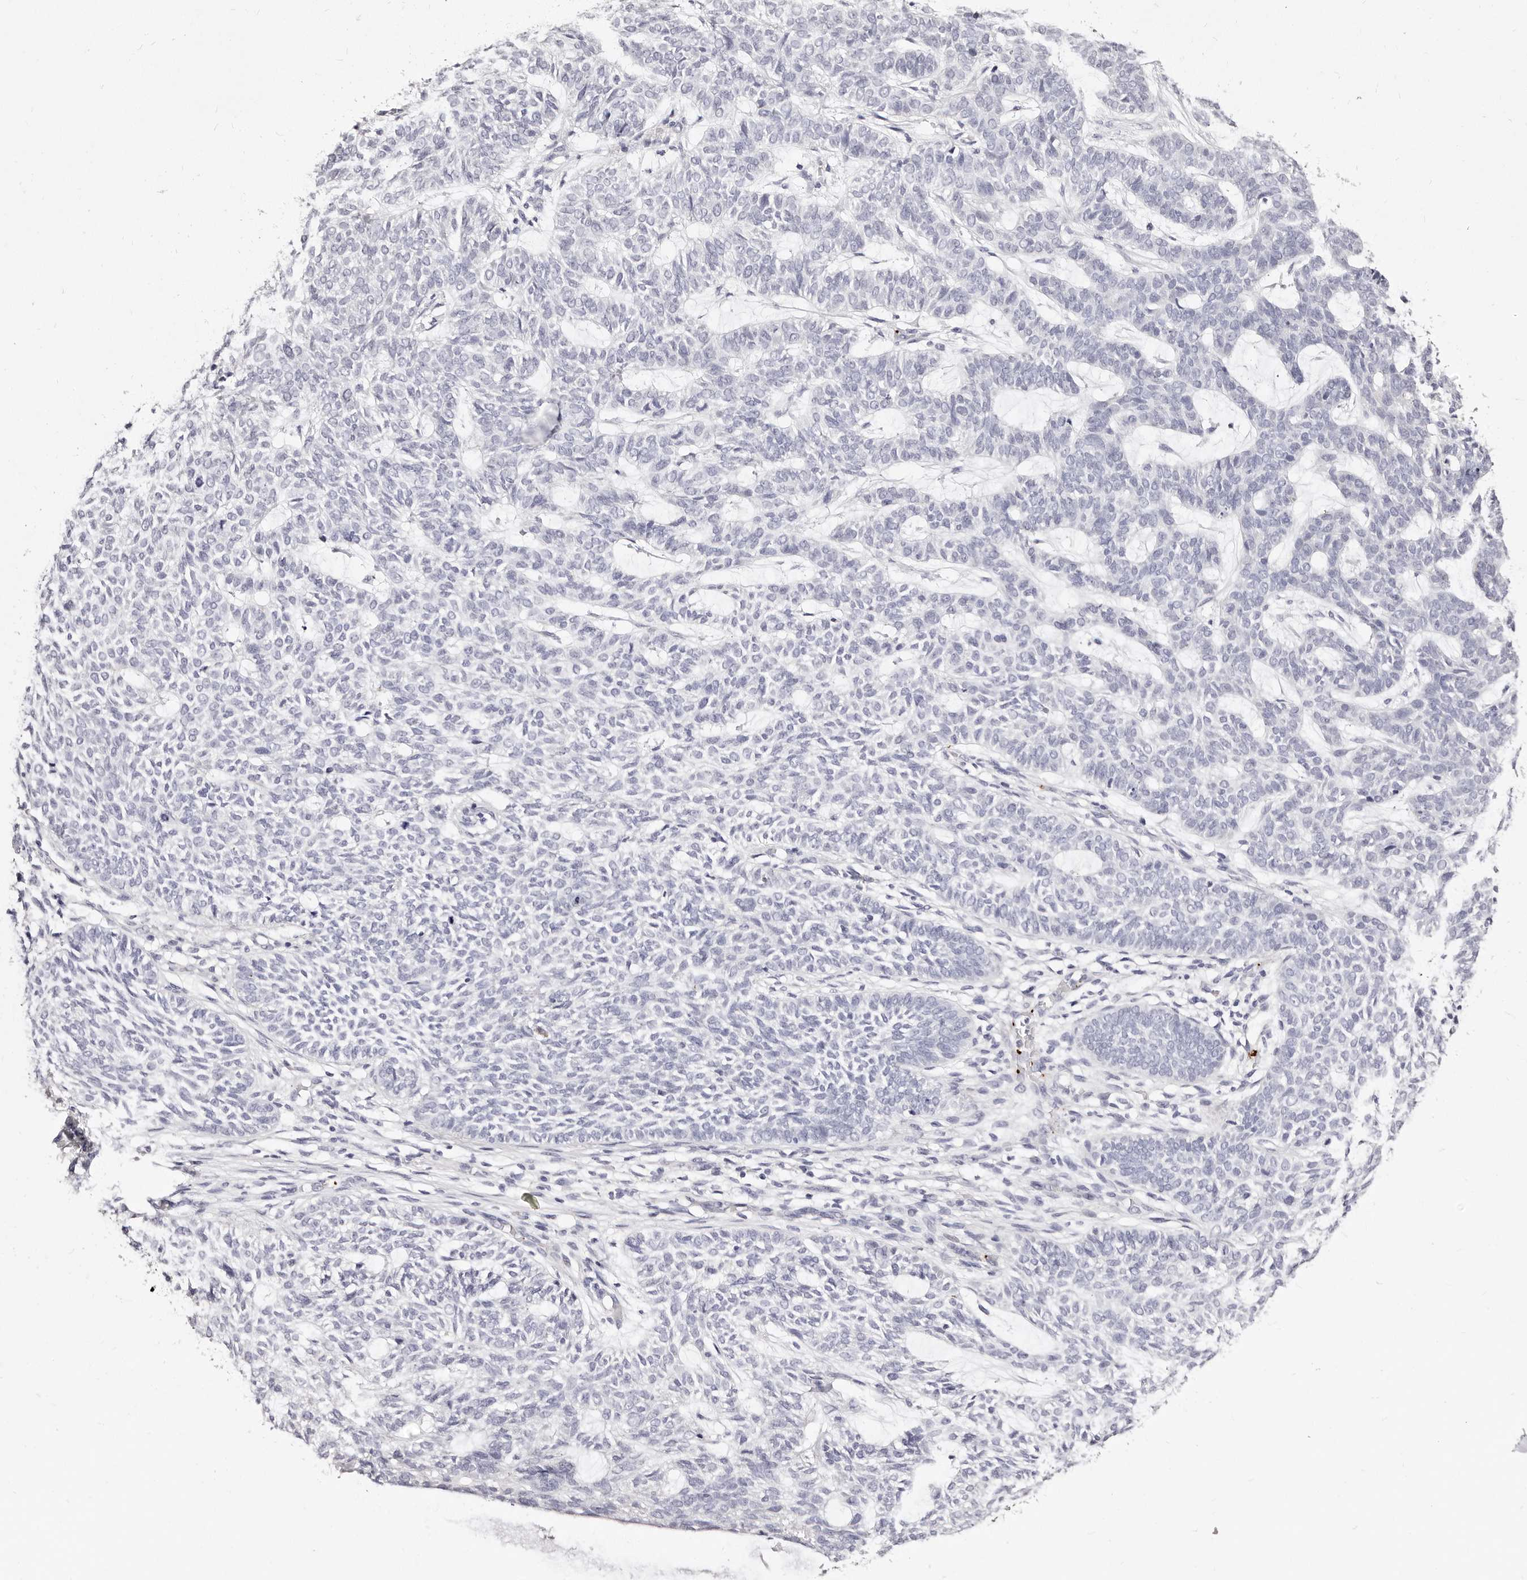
{"staining": {"intensity": "negative", "quantity": "none", "location": "none"}, "tissue": "skin cancer", "cell_type": "Tumor cells", "image_type": "cancer", "snomed": [{"axis": "morphology", "description": "Basal cell carcinoma"}, {"axis": "topography", "description": "Skin"}], "caption": "Immunohistochemistry (IHC) micrograph of basal cell carcinoma (skin) stained for a protein (brown), which demonstrates no expression in tumor cells.", "gene": "PF4", "patient": {"sex": "male", "age": 87}}